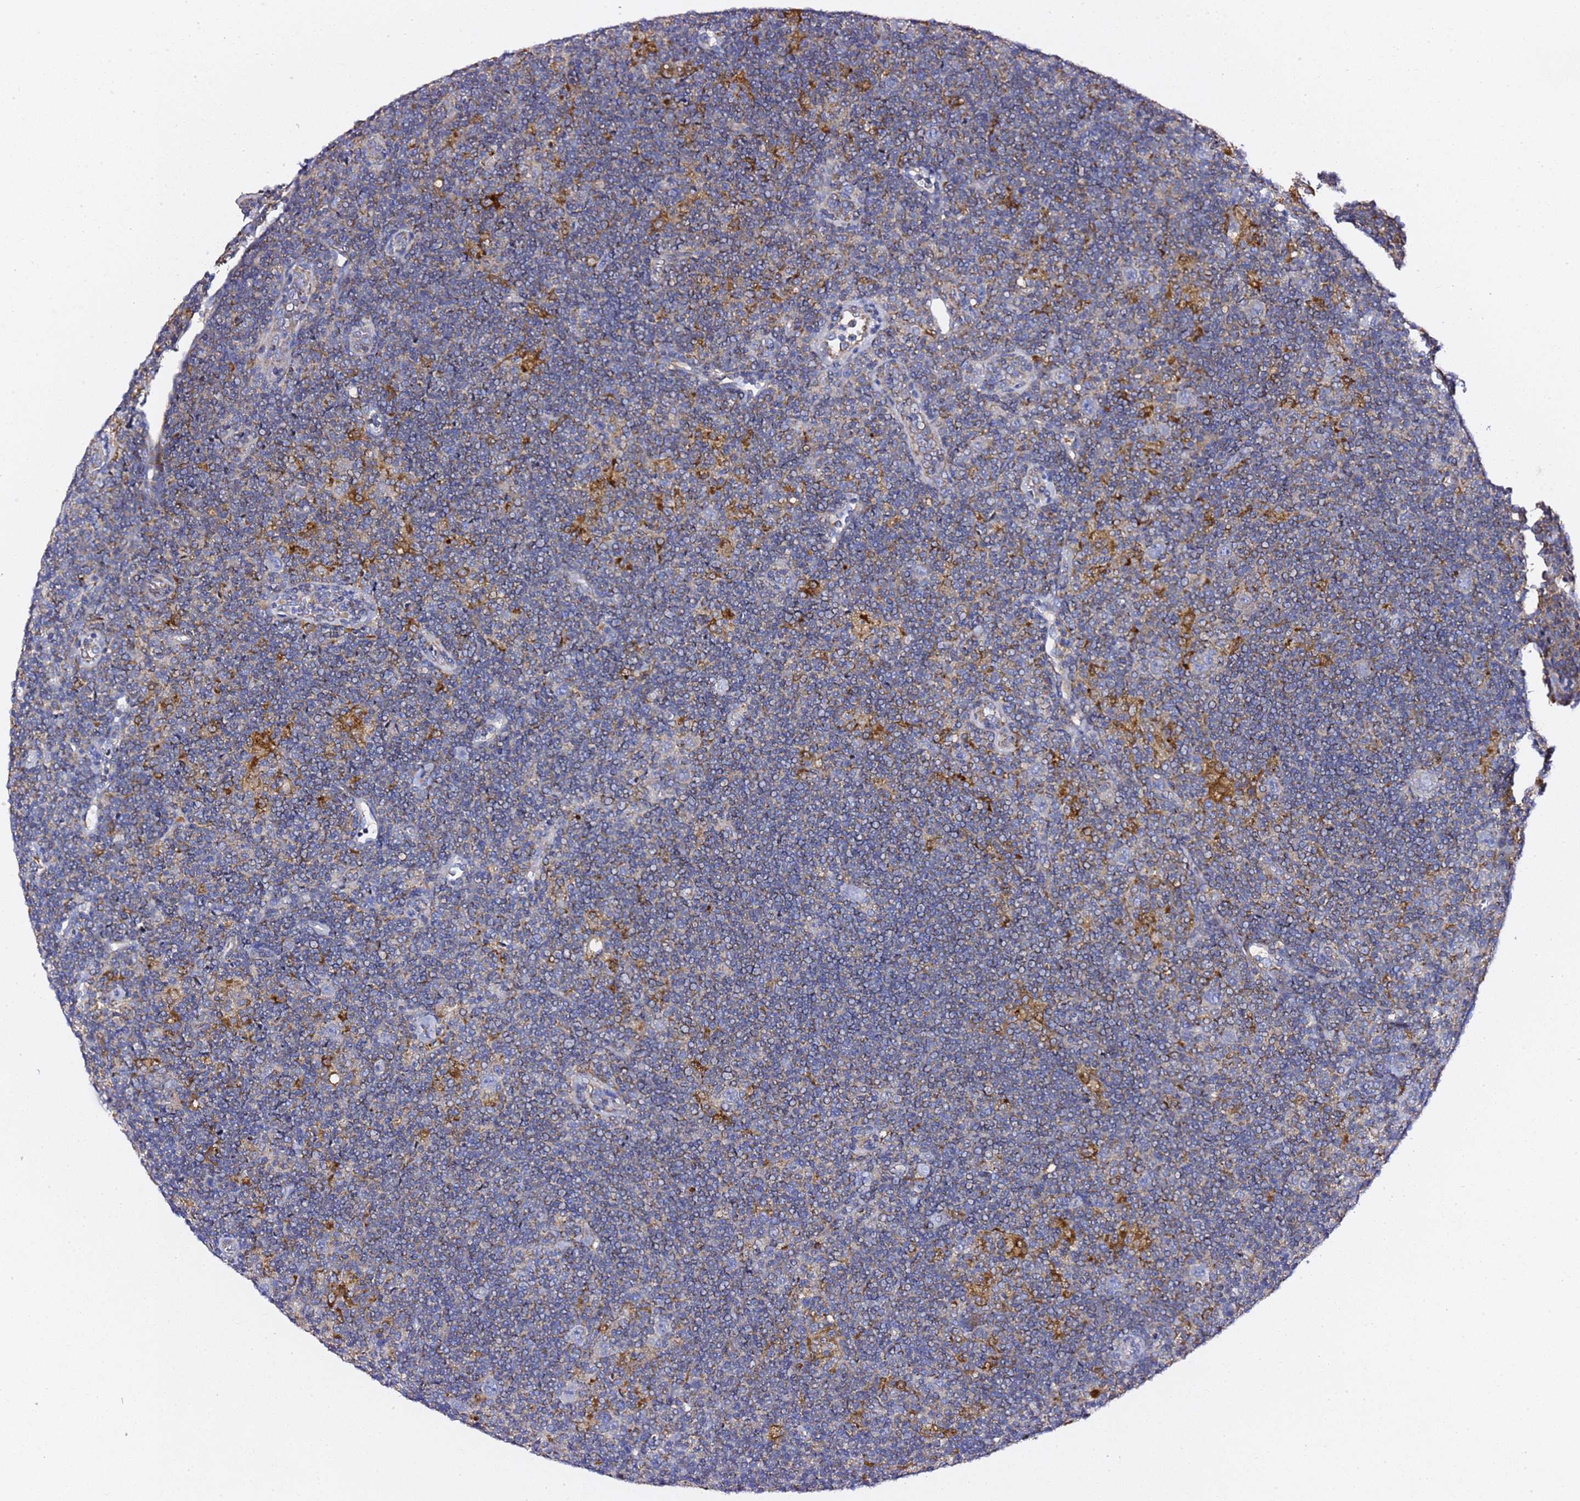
{"staining": {"intensity": "negative", "quantity": "none", "location": "none"}, "tissue": "lymphoma", "cell_type": "Tumor cells", "image_type": "cancer", "snomed": [{"axis": "morphology", "description": "Hodgkin's disease, NOS"}, {"axis": "topography", "description": "Lymph node"}], "caption": "Lymphoma was stained to show a protein in brown. There is no significant staining in tumor cells.", "gene": "C19orf12", "patient": {"sex": "female", "age": 57}}